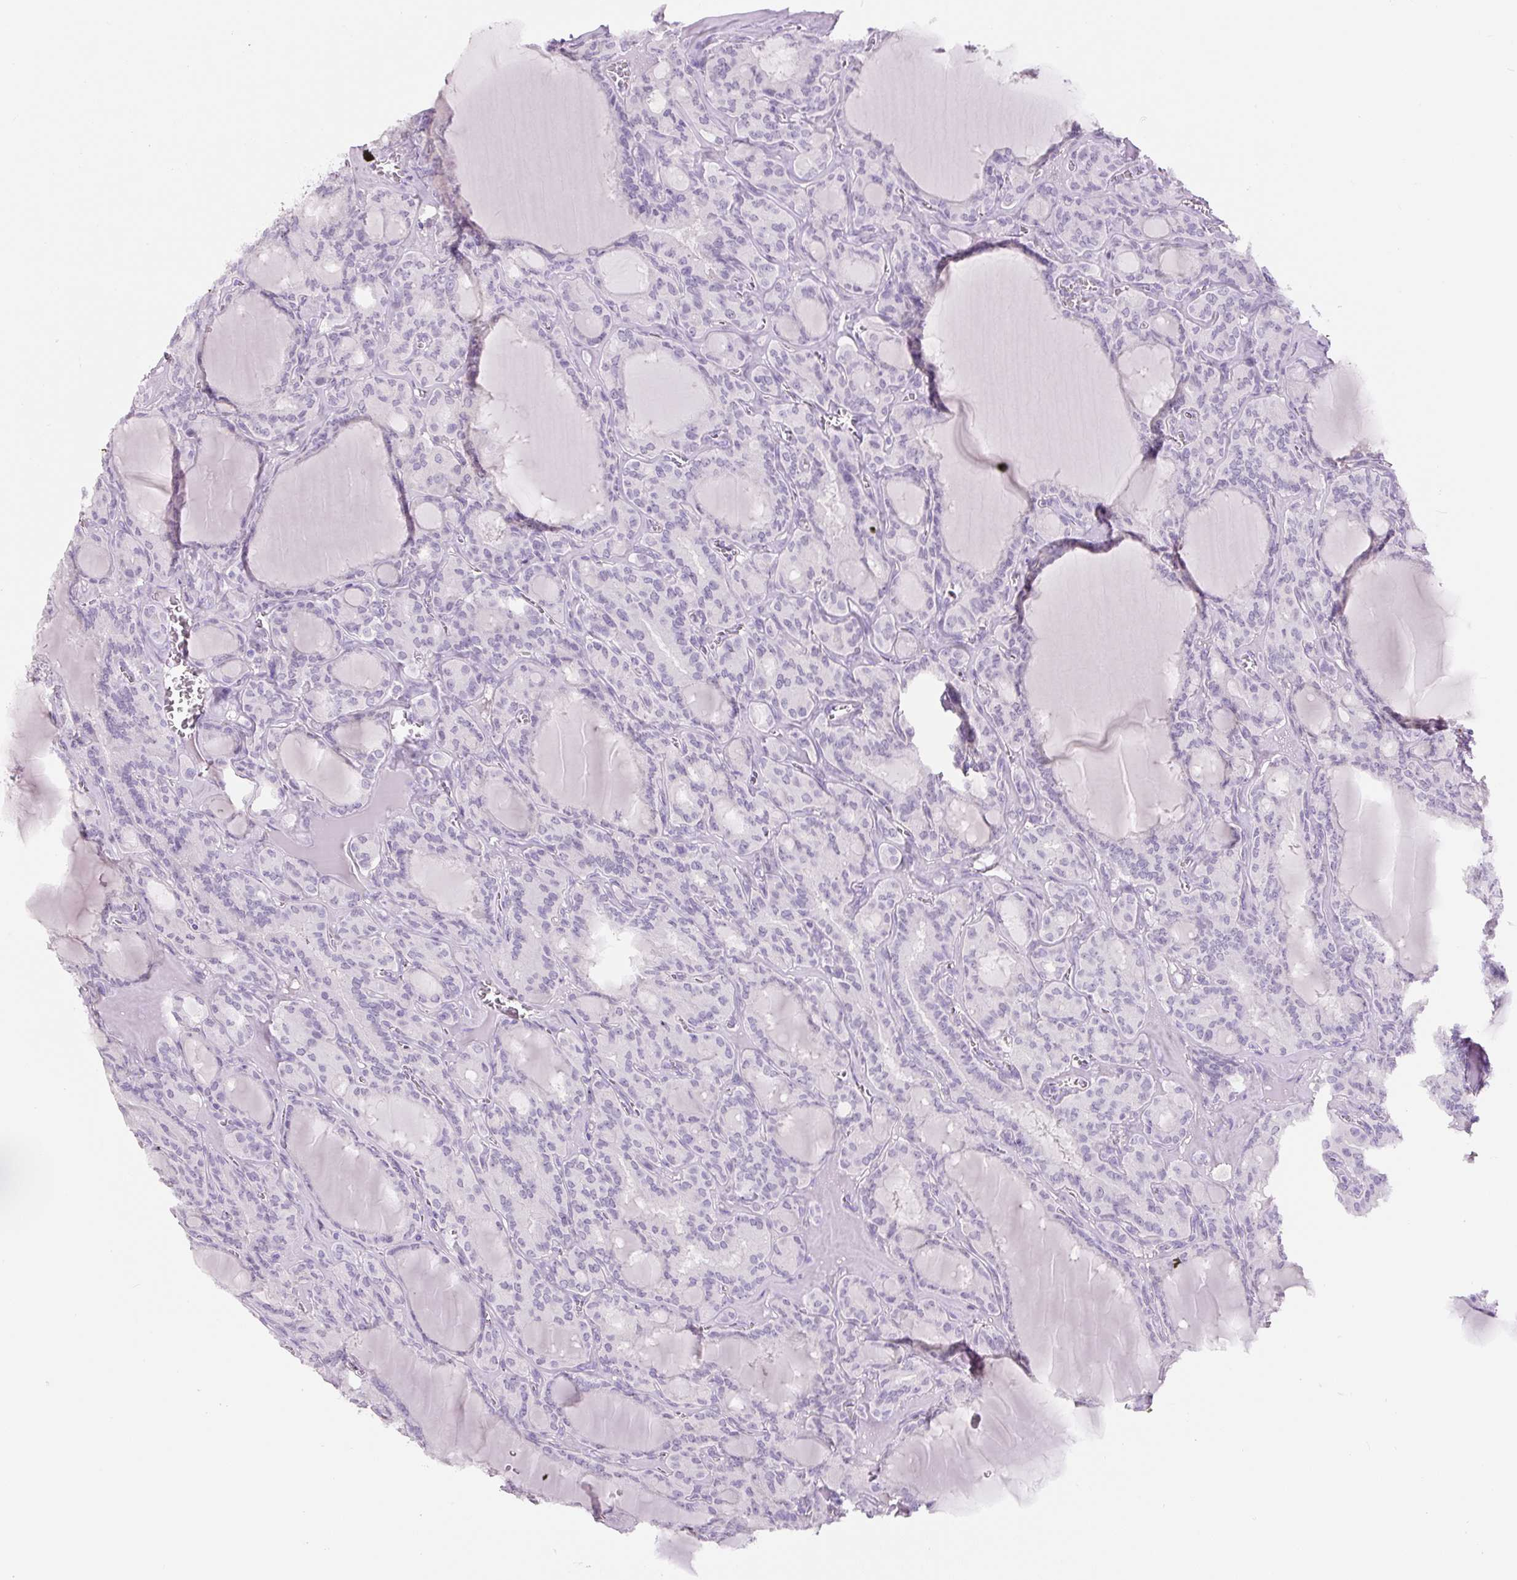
{"staining": {"intensity": "negative", "quantity": "none", "location": "none"}, "tissue": "thyroid cancer", "cell_type": "Tumor cells", "image_type": "cancer", "snomed": [{"axis": "morphology", "description": "Papillary adenocarcinoma, NOS"}, {"axis": "topography", "description": "Thyroid gland"}], "caption": "The micrograph demonstrates no significant expression in tumor cells of papillary adenocarcinoma (thyroid). The staining is performed using DAB (3,3'-diaminobenzidine) brown chromogen with nuclei counter-stained in using hematoxylin.", "gene": "SIX1", "patient": {"sex": "male", "age": 87}}